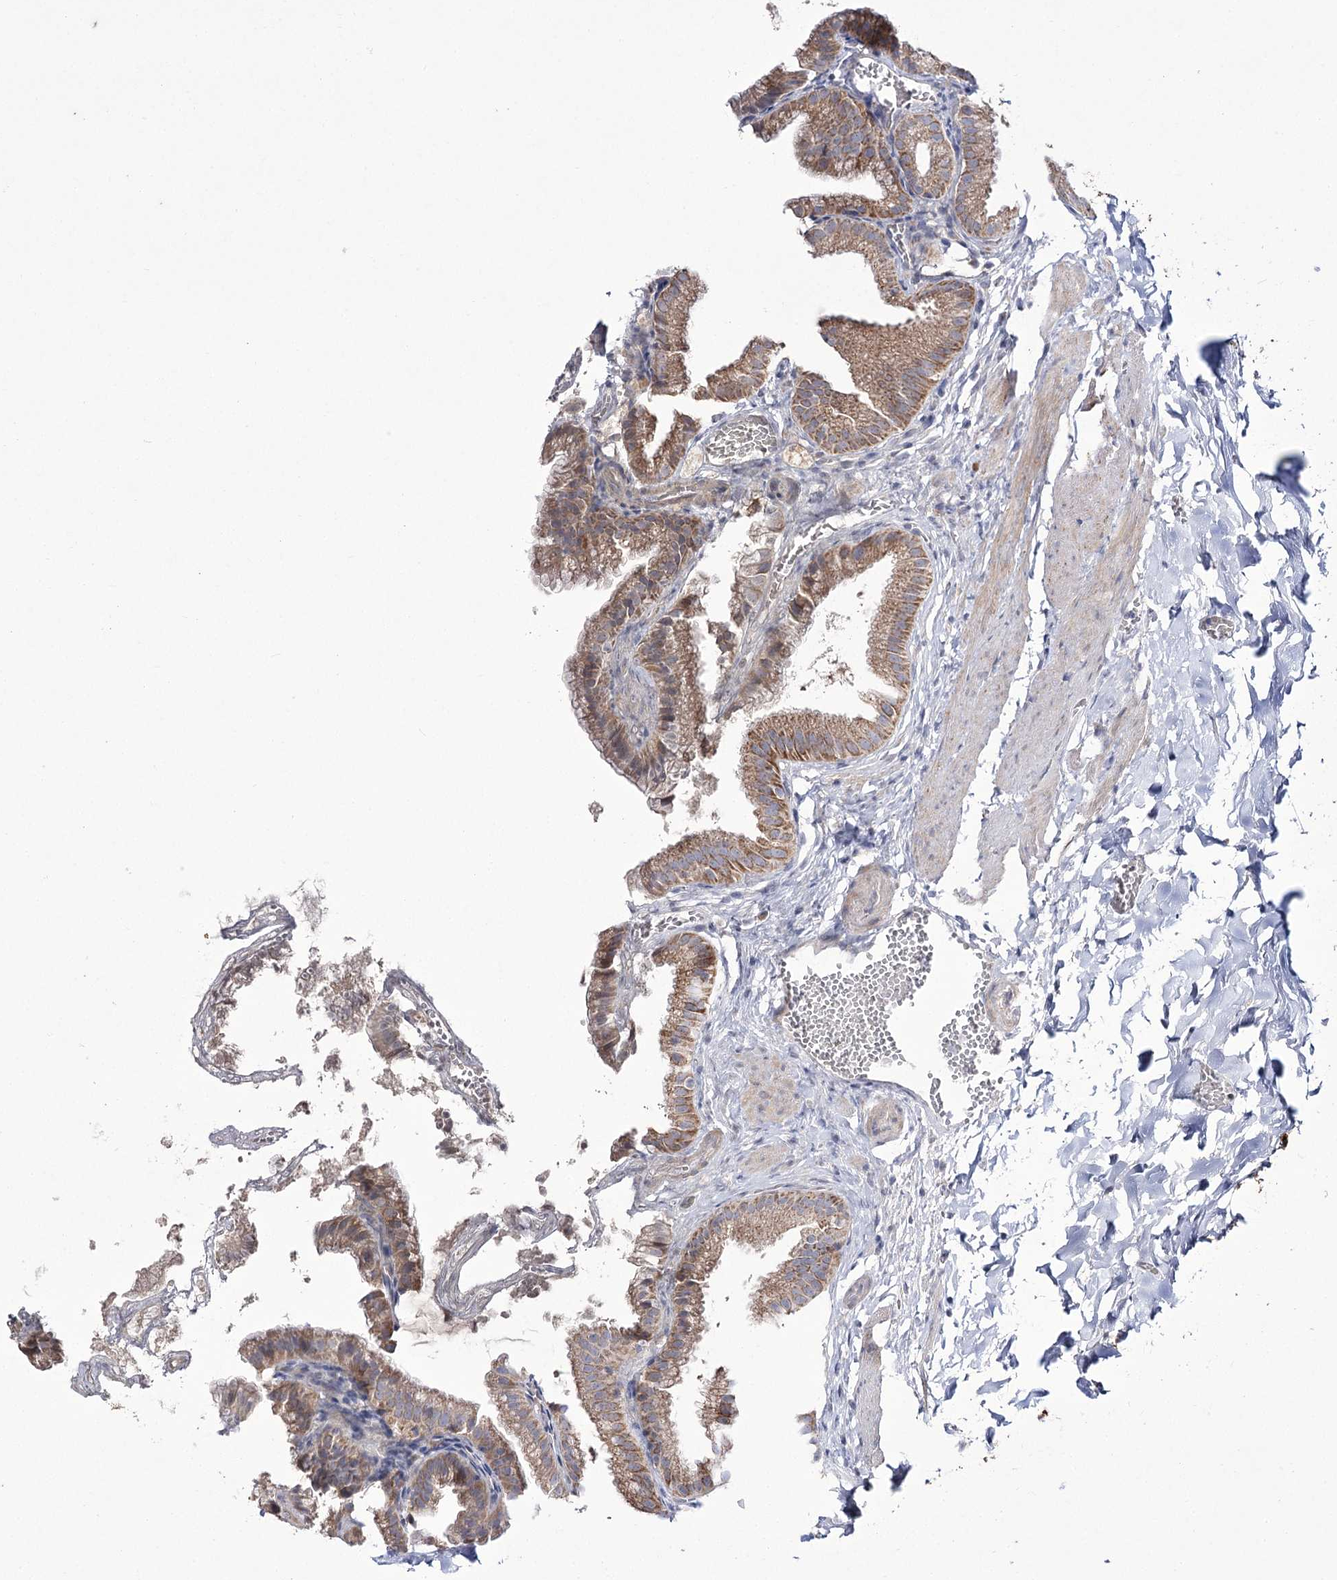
{"staining": {"intensity": "moderate", "quantity": ">75%", "location": "cytoplasmic/membranous"}, "tissue": "gallbladder", "cell_type": "Glandular cells", "image_type": "normal", "snomed": [{"axis": "morphology", "description": "Normal tissue, NOS"}, {"axis": "topography", "description": "Gallbladder"}], "caption": "Immunohistochemistry (IHC) image of unremarkable human gallbladder stained for a protein (brown), which shows medium levels of moderate cytoplasmic/membranous positivity in approximately >75% of glandular cells.", "gene": "NADK2", "patient": {"sex": "male", "age": 38}}